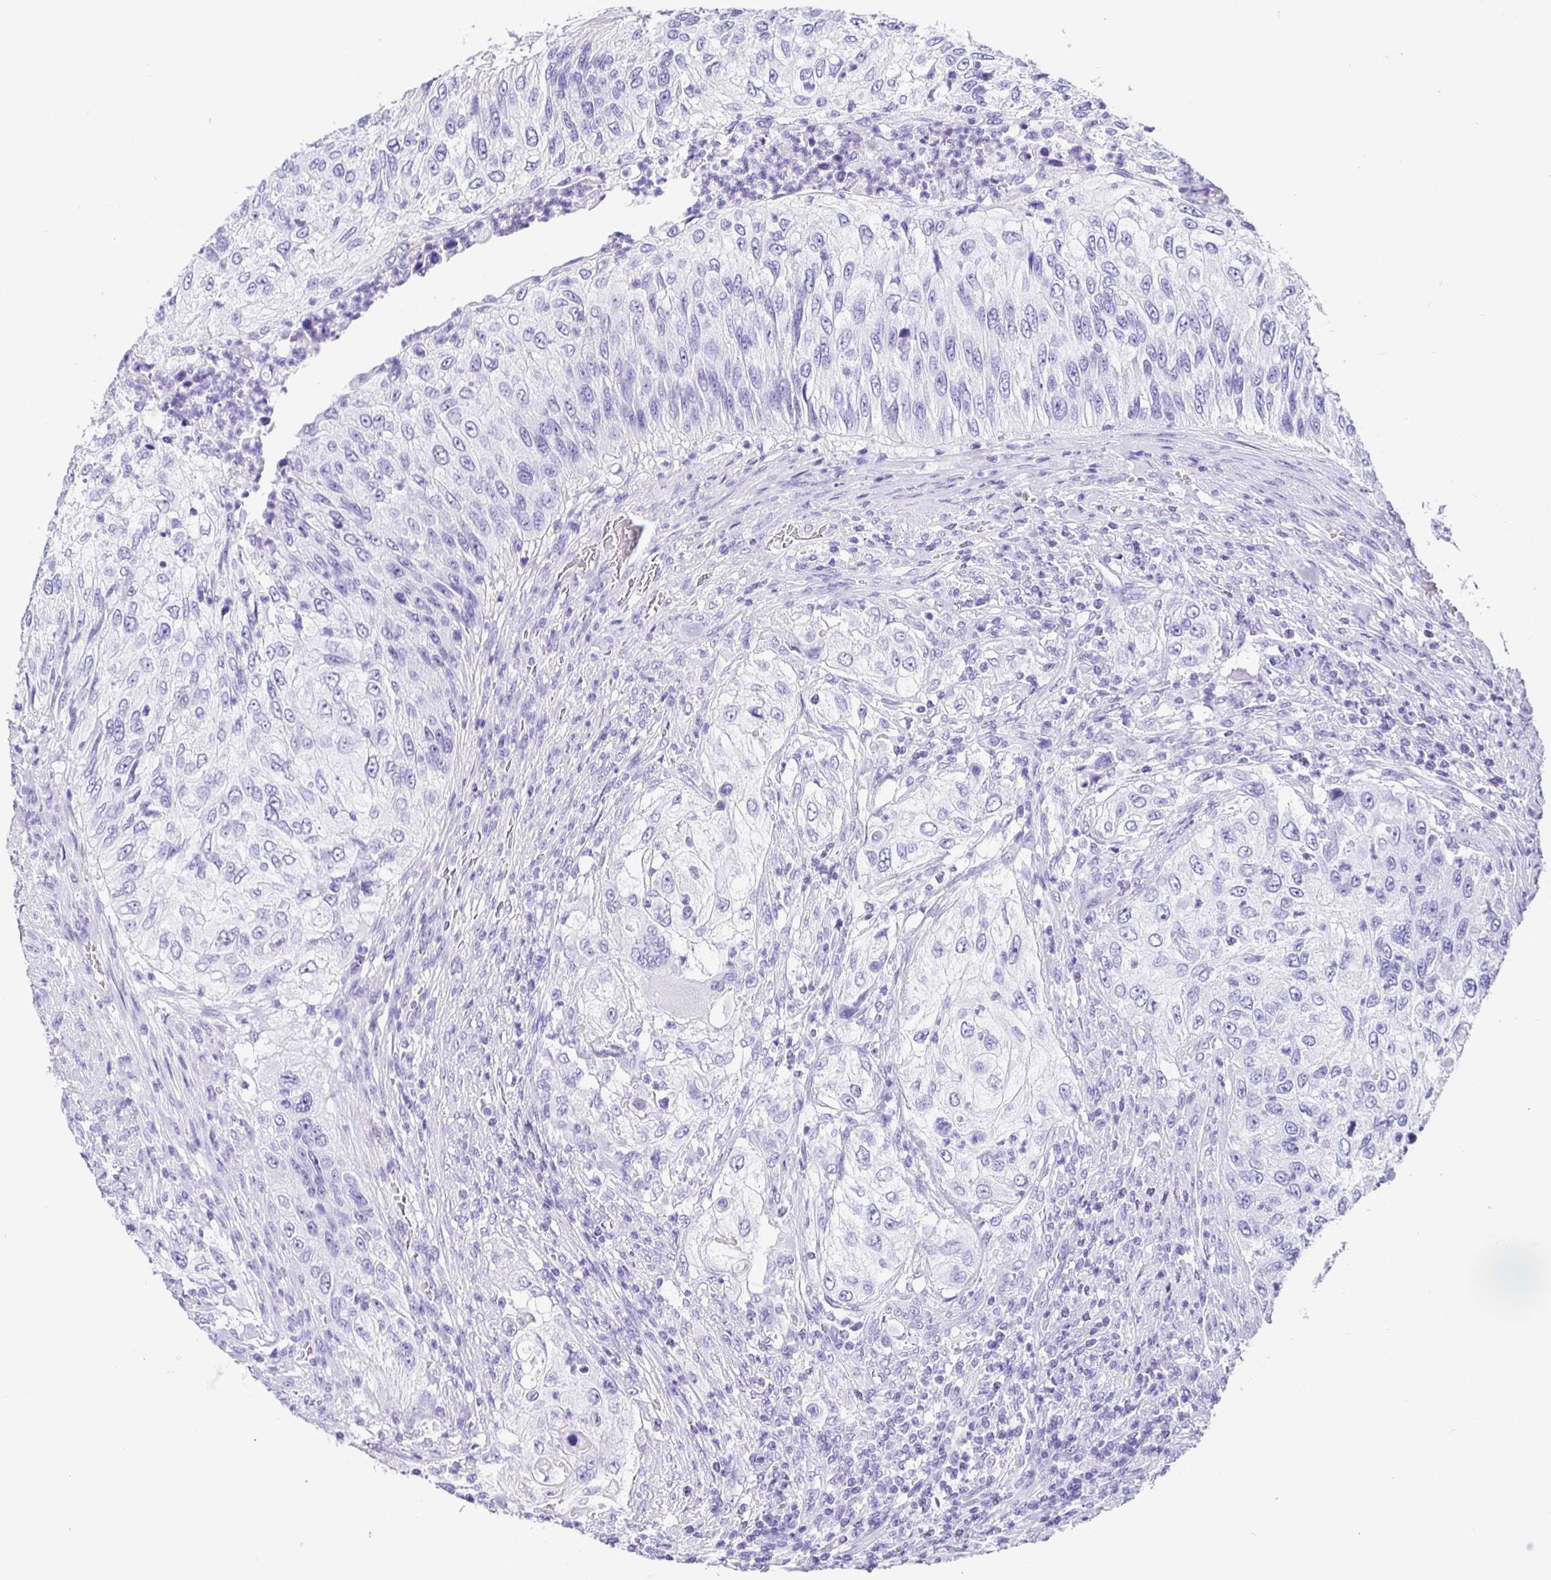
{"staining": {"intensity": "negative", "quantity": "none", "location": "none"}, "tissue": "urothelial cancer", "cell_type": "Tumor cells", "image_type": "cancer", "snomed": [{"axis": "morphology", "description": "Urothelial carcinoma, High grade"}, {"axis": "topography", "description": "Urinary bladder"}], "caption": "This photomicrograph is of urothelial cancer stained with IHC to label a protein in brown with the nuclei are counter-stained blue. There is no positivity in tumor cells.", "gene": "PRAMEF19", "patient": {"sex": "female", "age": 60}}